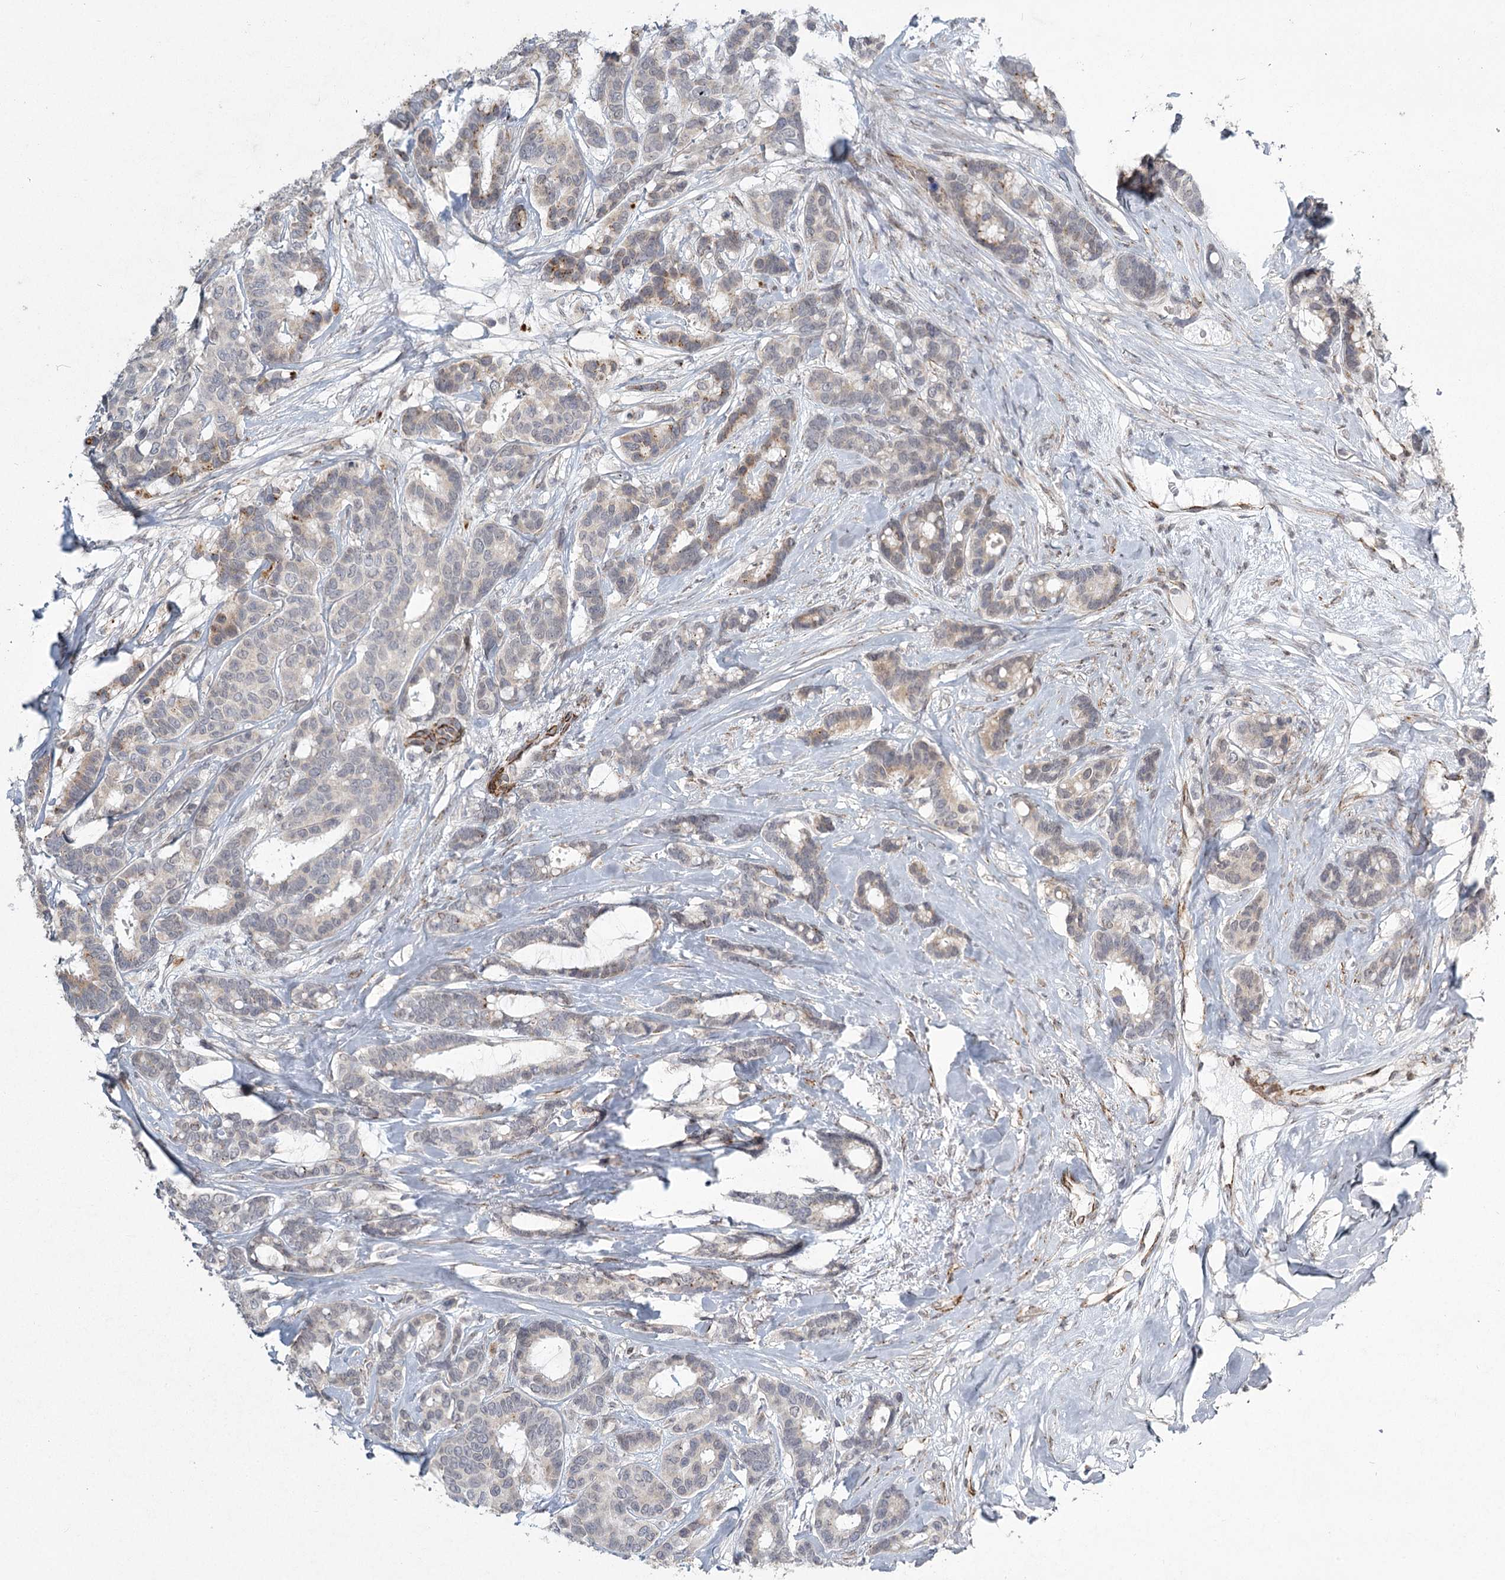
{"staining": {"intensity": "weak", "quantity": "25%-75%", "location": "cytoplasmic/membranous"}, "tissue": "breast cancer", "cell_type": "Tumor cells", "image_type": "cancer", "snomed": [{"axis": "morphology", "description": "Duct carcinoma"}, {"axis": "topography", "description": "Breast"}], "caption": "Breast cancer was stained to show a protein in brown. There is low levels of weak cytoplasmic/membranous staining in about 25%-75% of tumor cells. (DAB IHC, brown staining for protein, blue staining for nuclei).", "gene": "MEPE", "patient": {"sex": "female", "age": 87}}